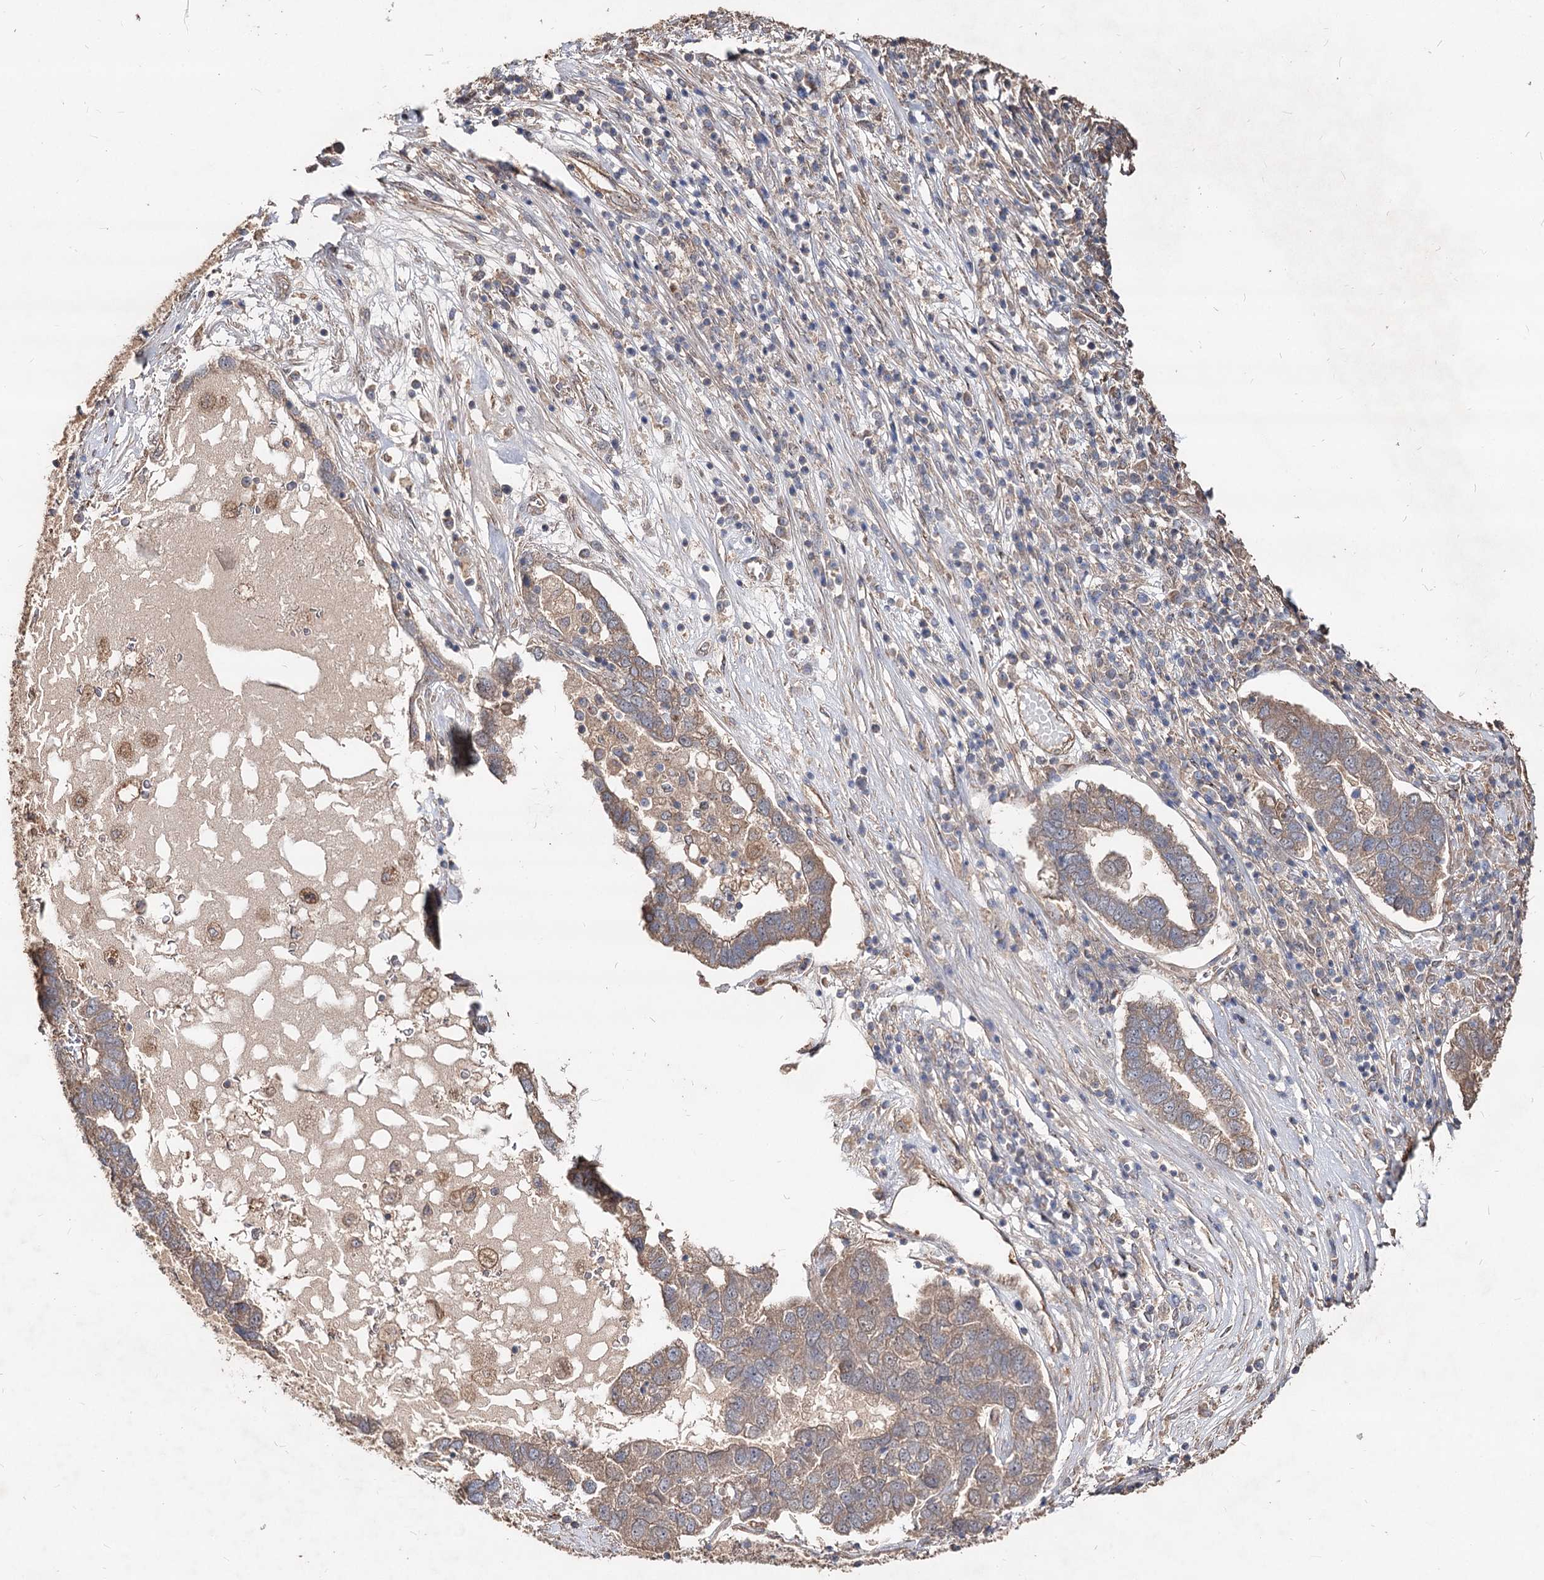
{"staining": {"intensity": "moderate", "quantity": "25%-75%", "location": "cytoplasmic/membranous"}, "tissue": "pancreatic cancer", "cell_type": "Tumor cells", "image_type": "cancer", "snomed": [{"axis": "morphology", "description": "Adenocarcinoma, NOS"}, {"axis": "topography", "description": "Pancreas"}], "caption": "DAB immunohistochemical staining of human pancreatic cancer (adenocarcinoma) shows moderate cytoplasmic/membranous protein positivity in approximately 25%-75% of tumor cells.", "gene": "SPART", "patient": {"sex": "female", "age": 61}}